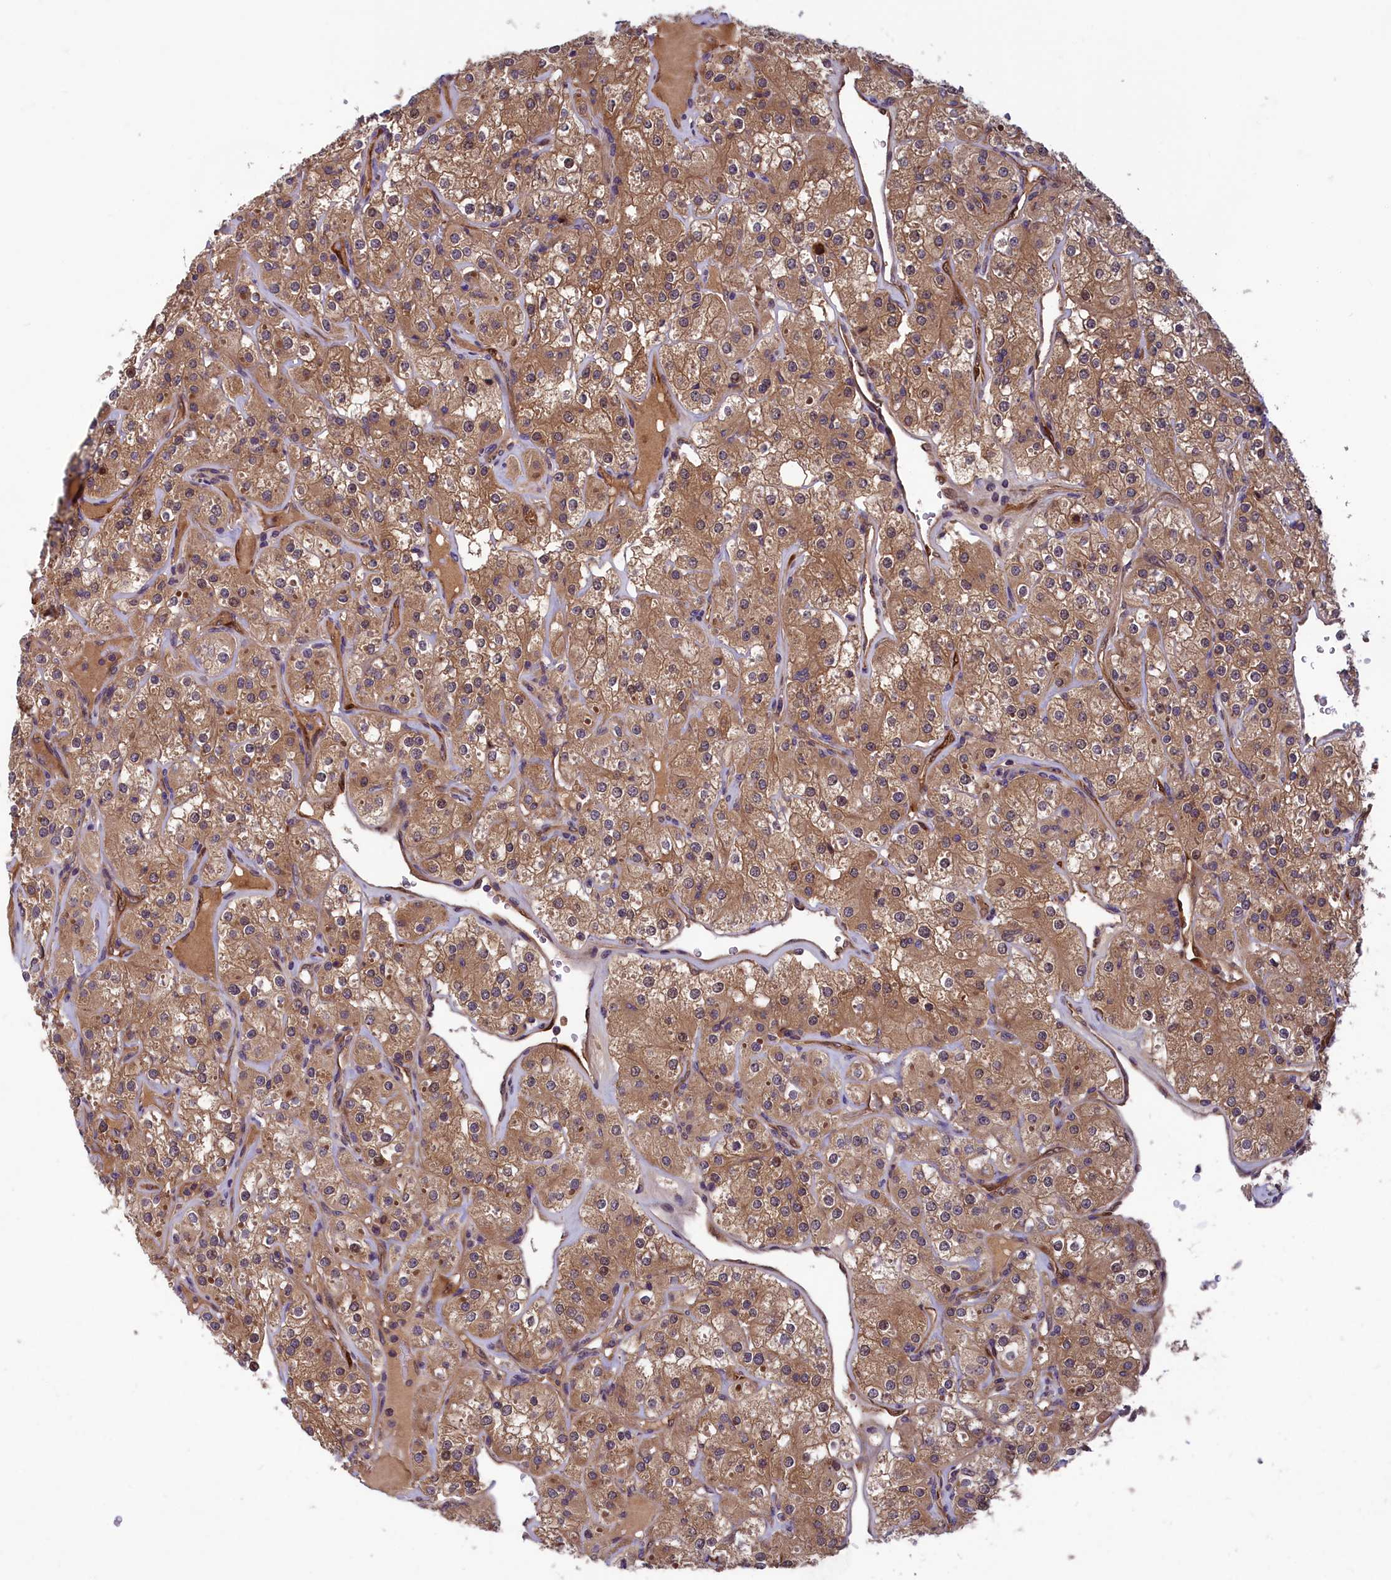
{"staining": {"intensity": "moderate", "quantity": ">75%", "location": "cytoplasmic/membranous"}, "tissue": "renal cancer", "cell_type": "Tumor cells", "image_type": "cancer", "snomed": [{"axis": "morphology", "description": "Adenocarcinoma, NOS"}, {"axis": "topography", "description": "Kidney"}], "caption": "Adenocarcinoma (renal) stained for a protein shows moderate cytoplasmic/membranous positivity in tumor cells.", "gene": "CCDC15", "patient": {"sex": "male", "age": 77}}